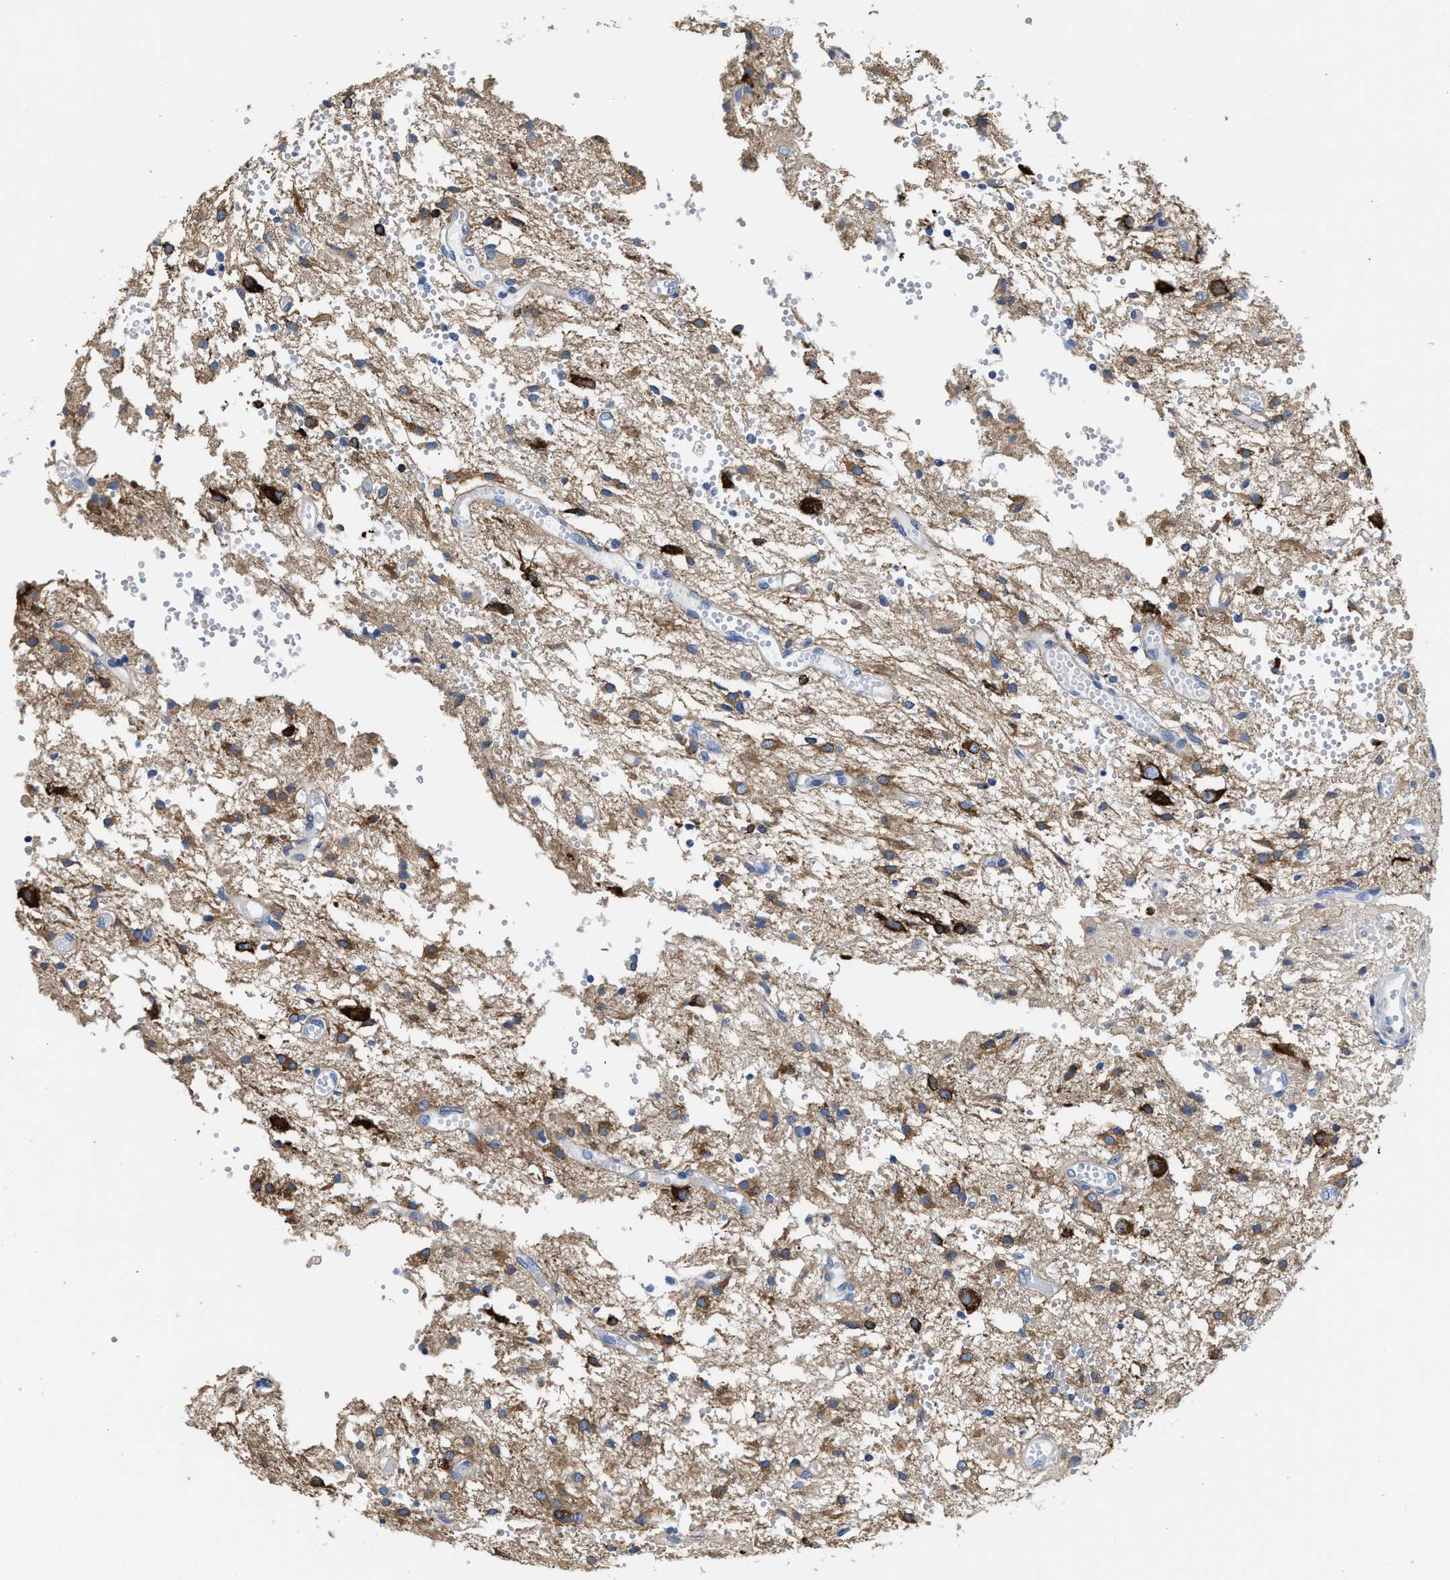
{"staining": {"intensity": "moderate", "quantity": "25%-75%", "location": "cytoplasmic/membranous"}, "tissue": "glioma", "cell_type": "Tumor cells", "image_type": "cancer", "snomed": [{"axis": "morphology", "description": "Glioma, malignant, High grade"}, {"axis": "topography", "description": "Brain"}], "caption": "IHC (DAB (3,3'-diaminobenzidine)) staining of glioma exhibits moderate cytoplasmic/membranous protein expression in approximately 25%-75% of tumor cells. (brown staining indicates protein expression, while blue staining denotes nuclei).", "gene": "DSCAM", "patient": {"sex": "female", "age": 59}}